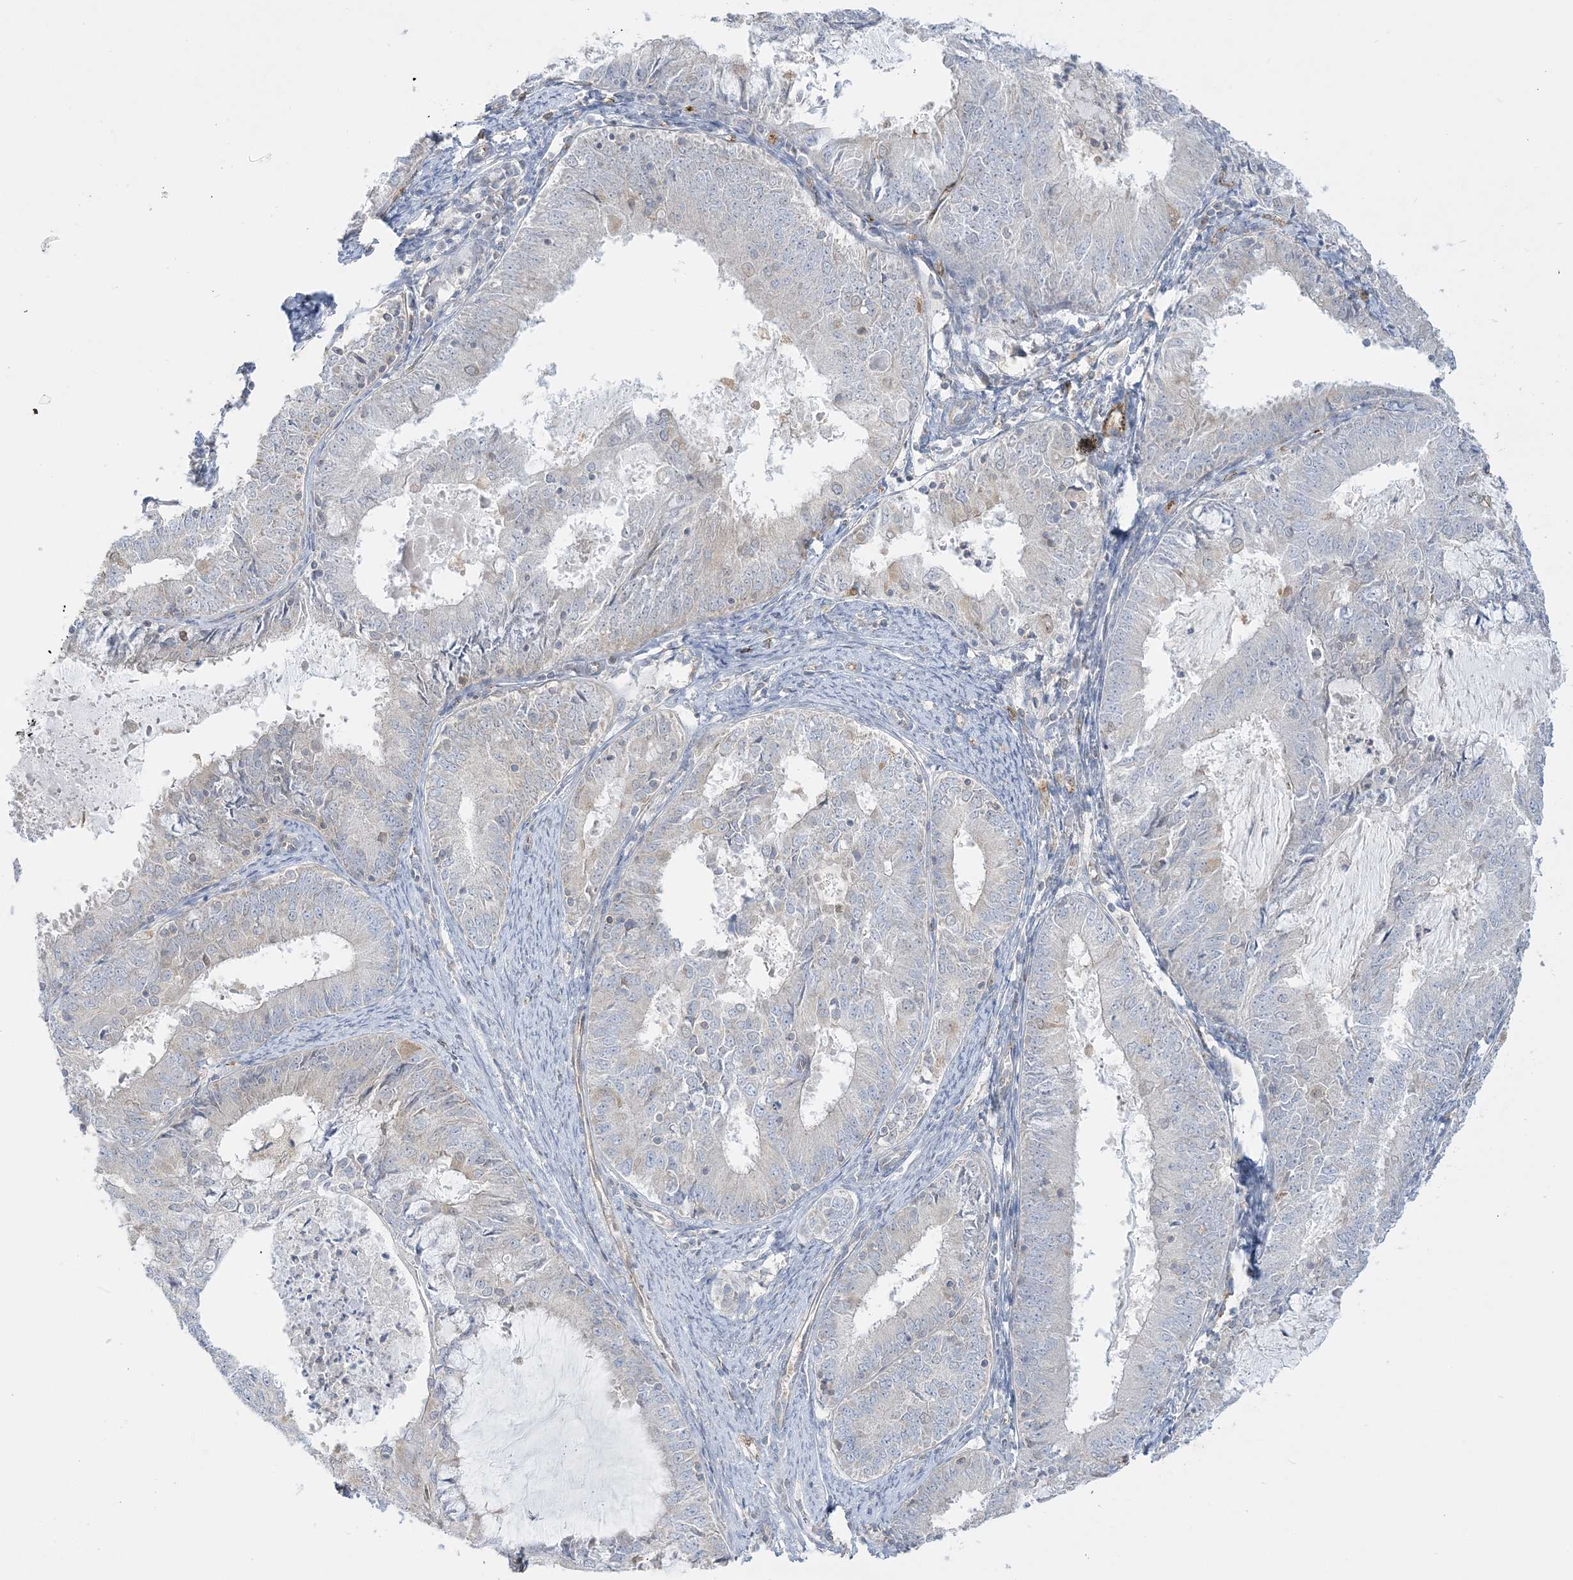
{"staining": {"intensity": "negative", "quantity": "none", "location": "none"}, "tissue": "endometrial cancer", "cell_type": "Tumor cells", "image_type": "cancer", "snomed": [{"axis": "morphology", "description": "Adenocarcinoma, NOS"}, {"axis": "topography", "description": "Endometrium"}], "caption": "This is an immunohistochemistry (IHC) image of endometrial cancer. There is no staining in tumor cells.", "gene": "INPP1", "patient": {"sex": "female", "age": 57}}